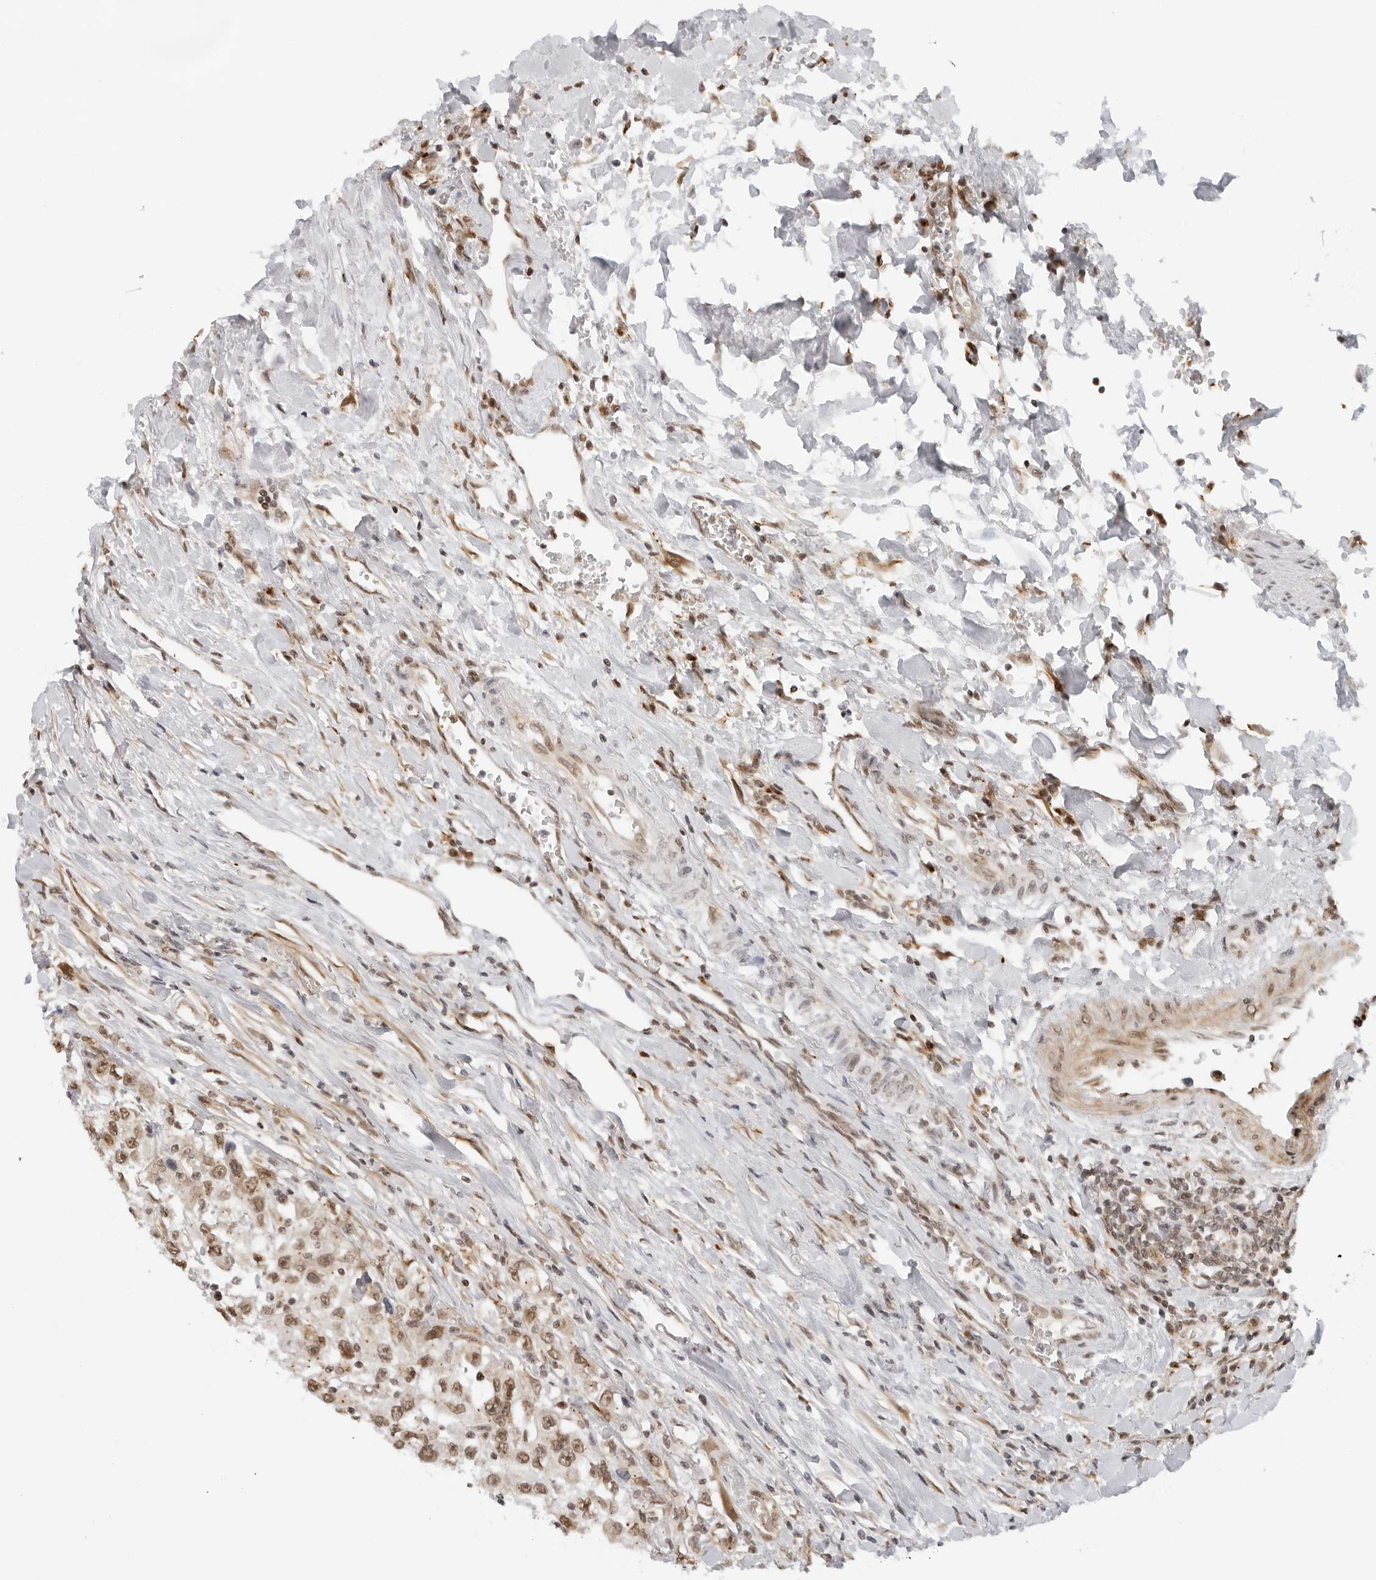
{"staining": {"intensity": "moderate", "quantity": ">75%", "location": "nuclear"}, "tissue": "urothelial cancer", "cell_type": "Tumor cells", "image_type": "cancer", "snomed": [{"axis": "morphology", "description": "Urothelial carcinoma, High grade"}, {"axis": "topography", "description": "Urinary bladder"}], "caption": "Moderate nuclear expression is identified in approximately >75% of tumor cells in urothelial cancer.", "gene": "TOX4", "patient": {"sex": "female", "age": 80}}